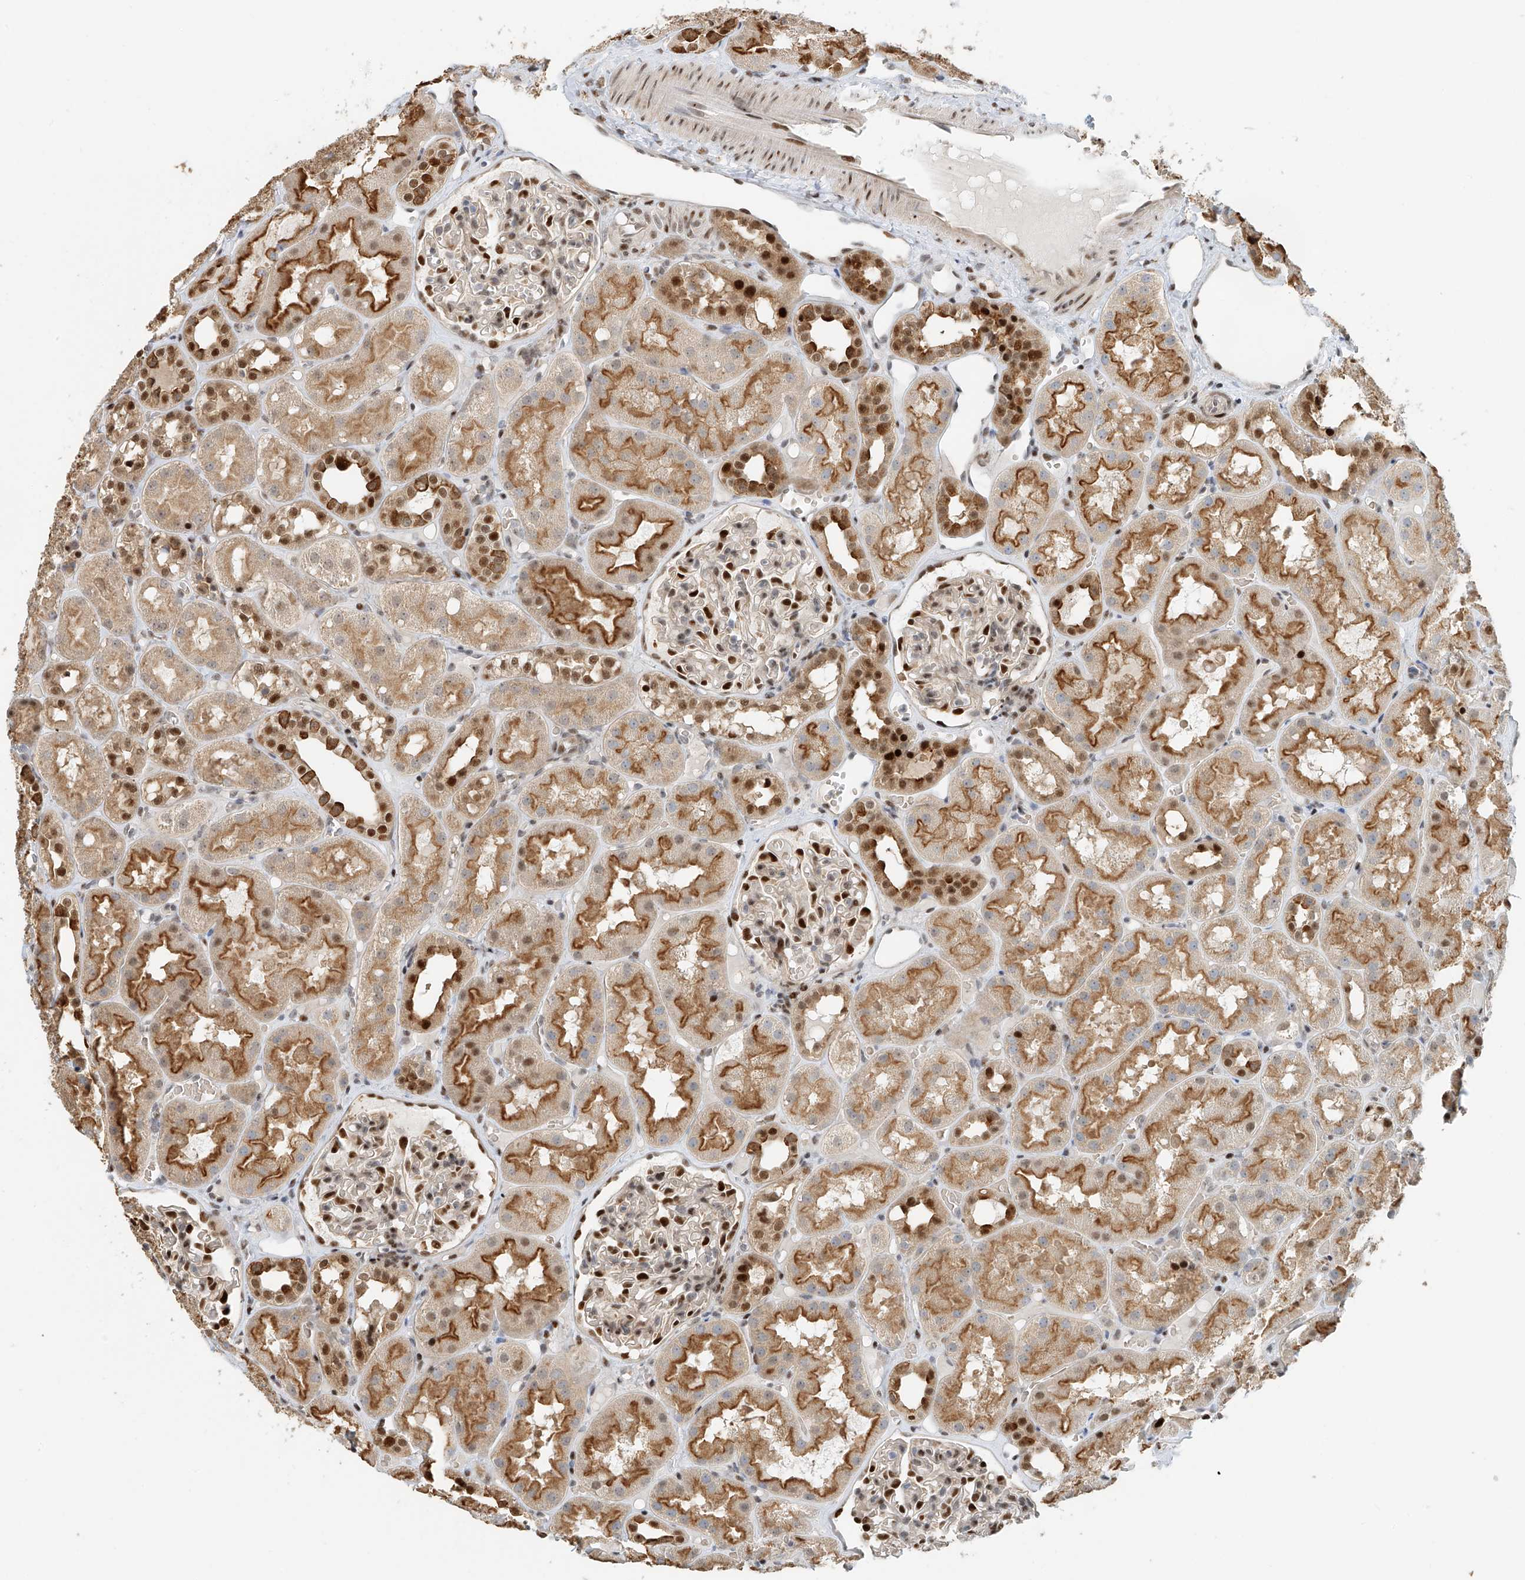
{"staining": {"intensity": "strong", "quantity": "25%-75%", "location": "nuclear"}, "tissue": "kidney", "cell_type": "Cells in glomeruli", "image_type": "normal", "snomed": [{"axis": "morphology", "description": "Normal tissue, NOS"}, {"axis": "topography", "description": "Kidney"}], "caption": "Kidney stained with IHC reveals strong nuclear expression in about 25%-75% of cells in glomeruli.", "gene": "ZNF514", "patient": {"sex": "male", "age": 16}}